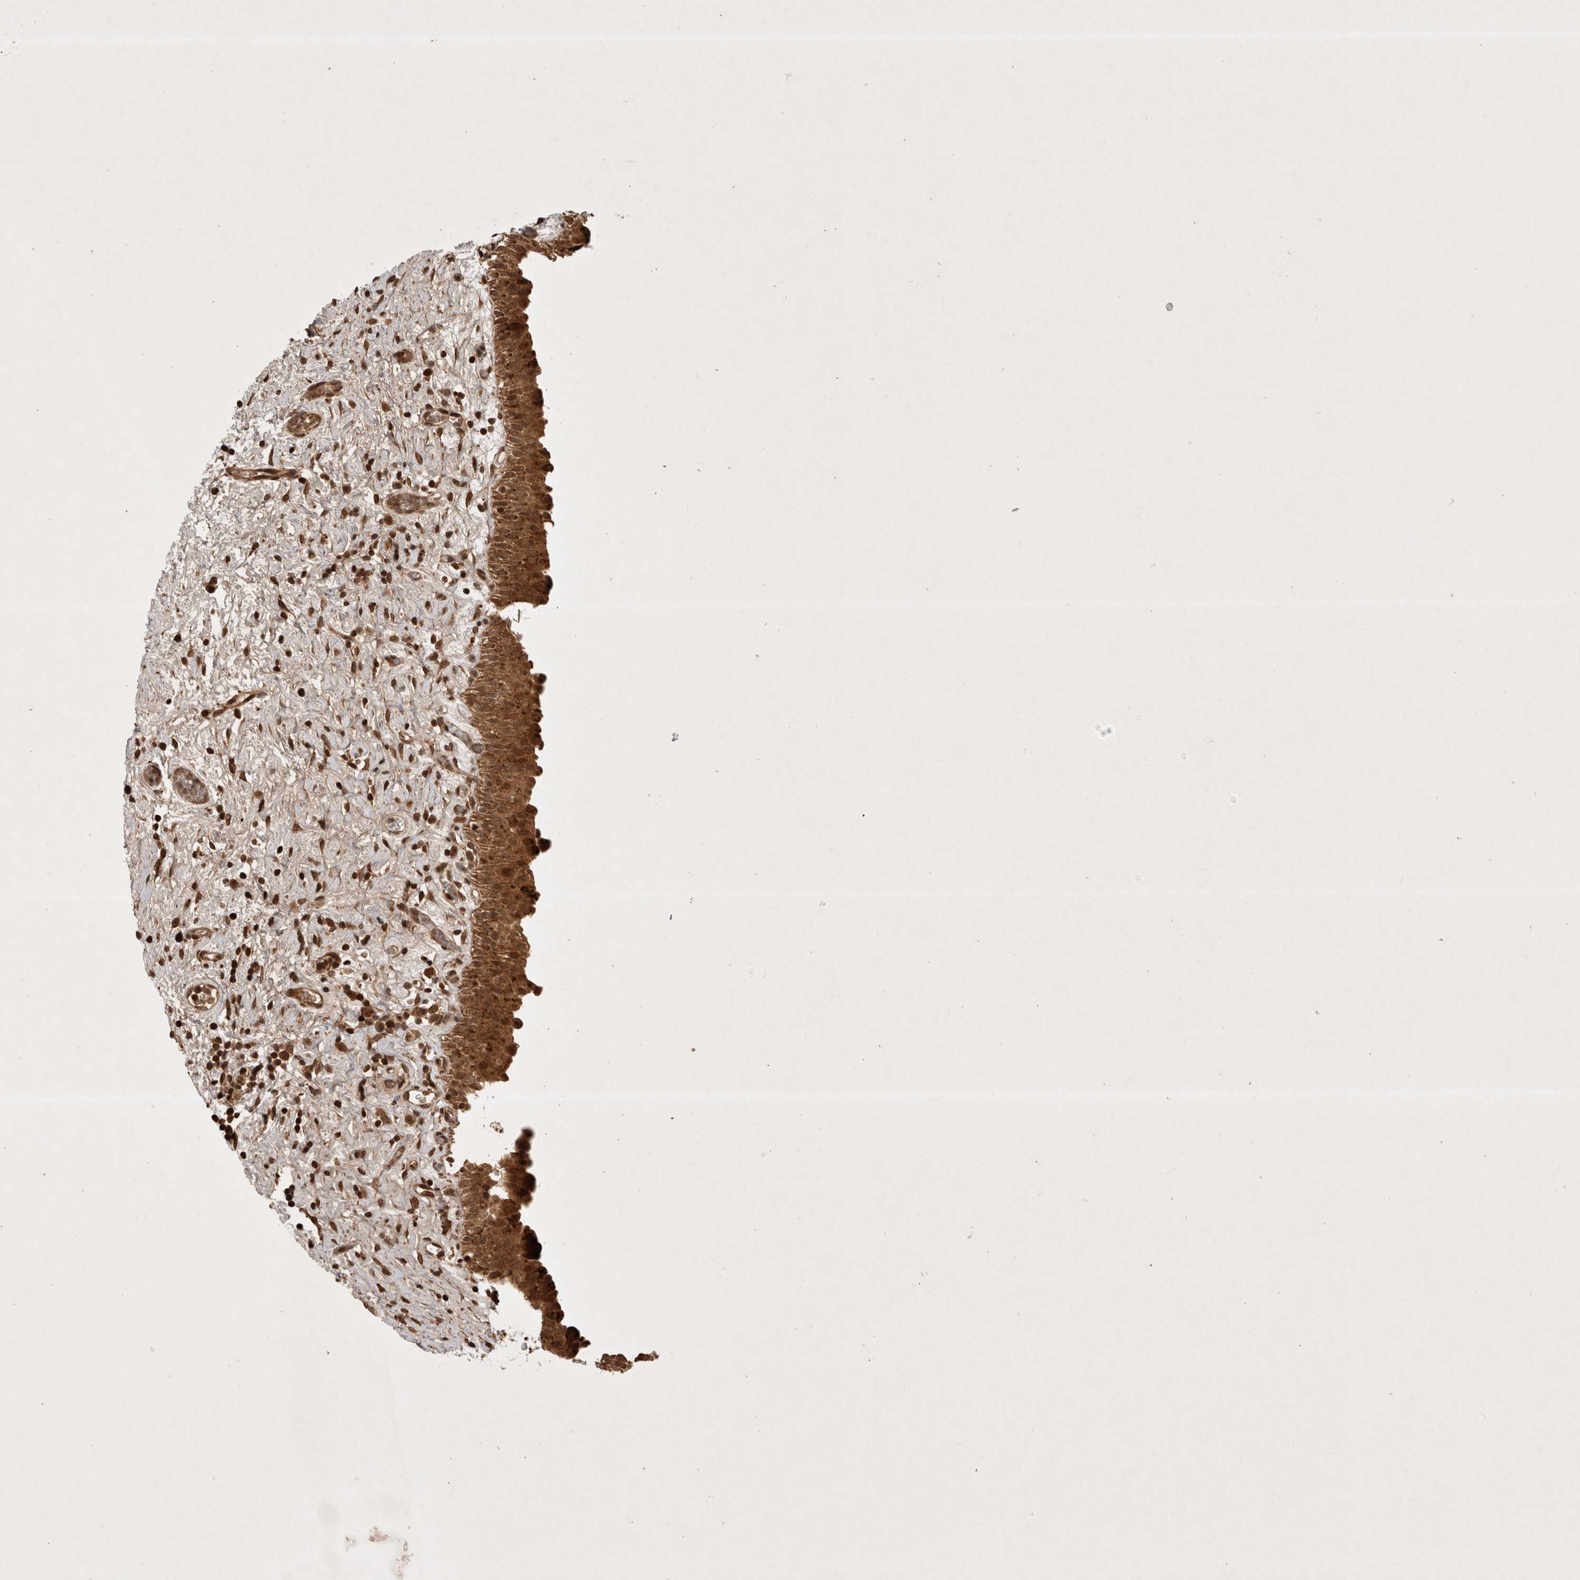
{"staining": {"intensity": "strong", "quantity": ">75%", "location": "cytoplasmic/membranous"}, "tissue": "urinary bladder", "cell_type": "Urothelial cells", "image_type": "normal", "snomed": [{"axis": "morphology", "description": "Normal tissue, NOS"}, {"axis": "topography", "description": "Urinary bladder"}], "caption": "Protein expression analysis of unremarkable urinary bladder reveals strong cytoplasmic/membranous expression in approximately >75% of urothelial cells.", "gene": "FAM221A", "patient": {"sex": "male", "age": 82}}